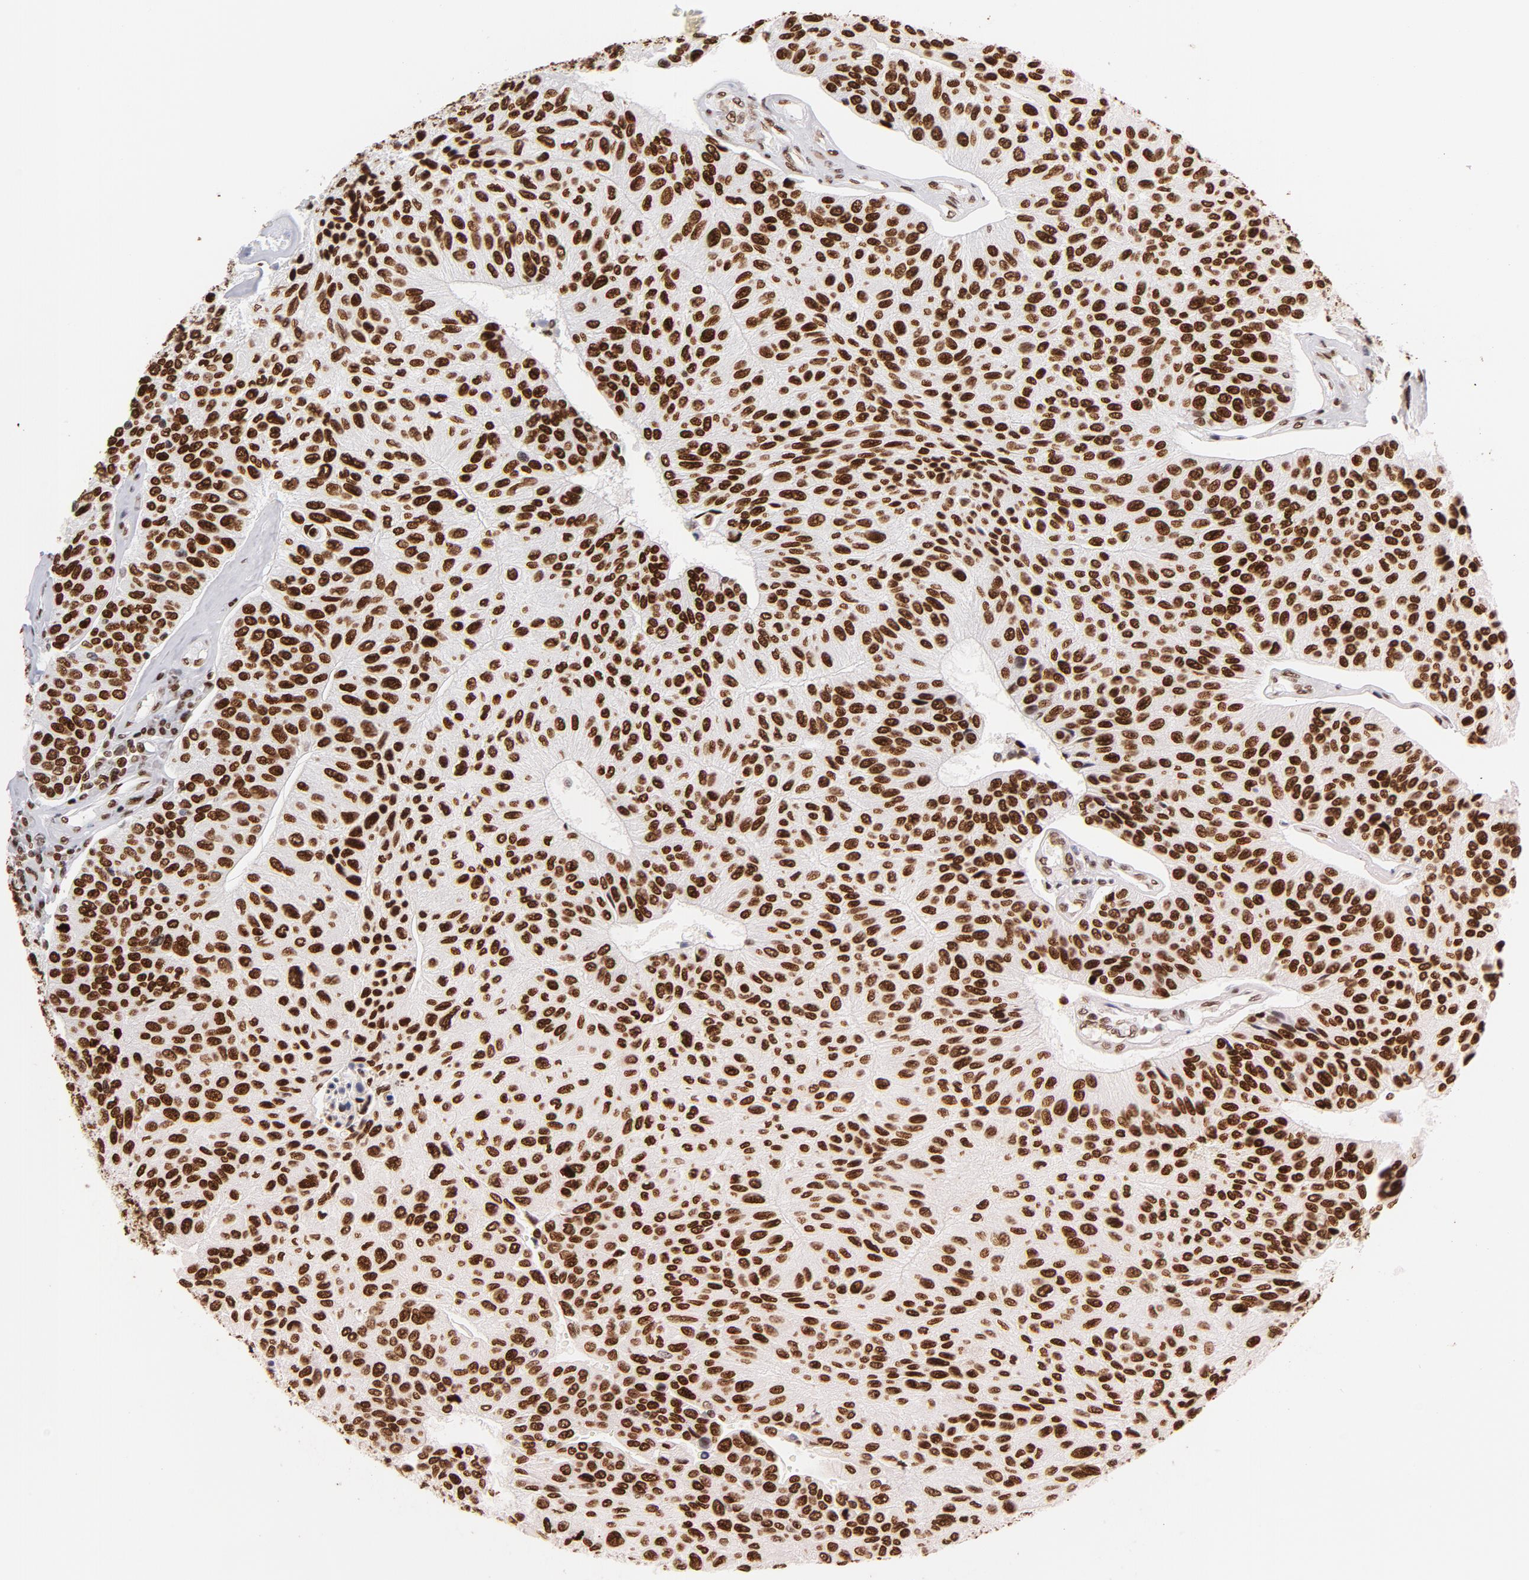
{"staining": {"intensity": "strong", "quantity": ">75%", "location": "nuclear"}, "tissue": "urothelial cancer", "cell_type": "Tumor cells", "image_type": "cancer", "snomed": [{"axis": "morphology", "description": "Urothelial carcinoma, High grade"}, {"axis": "topography", "description": "Urinary bladder"}], "caption": "Urothelial cancer was stained to show a protein in brown. There is high levels of strong nuclear expression in about >75% of tumor cells.", "gene": "TOP2B", "patient": {"sex": "male", "age": 66}}